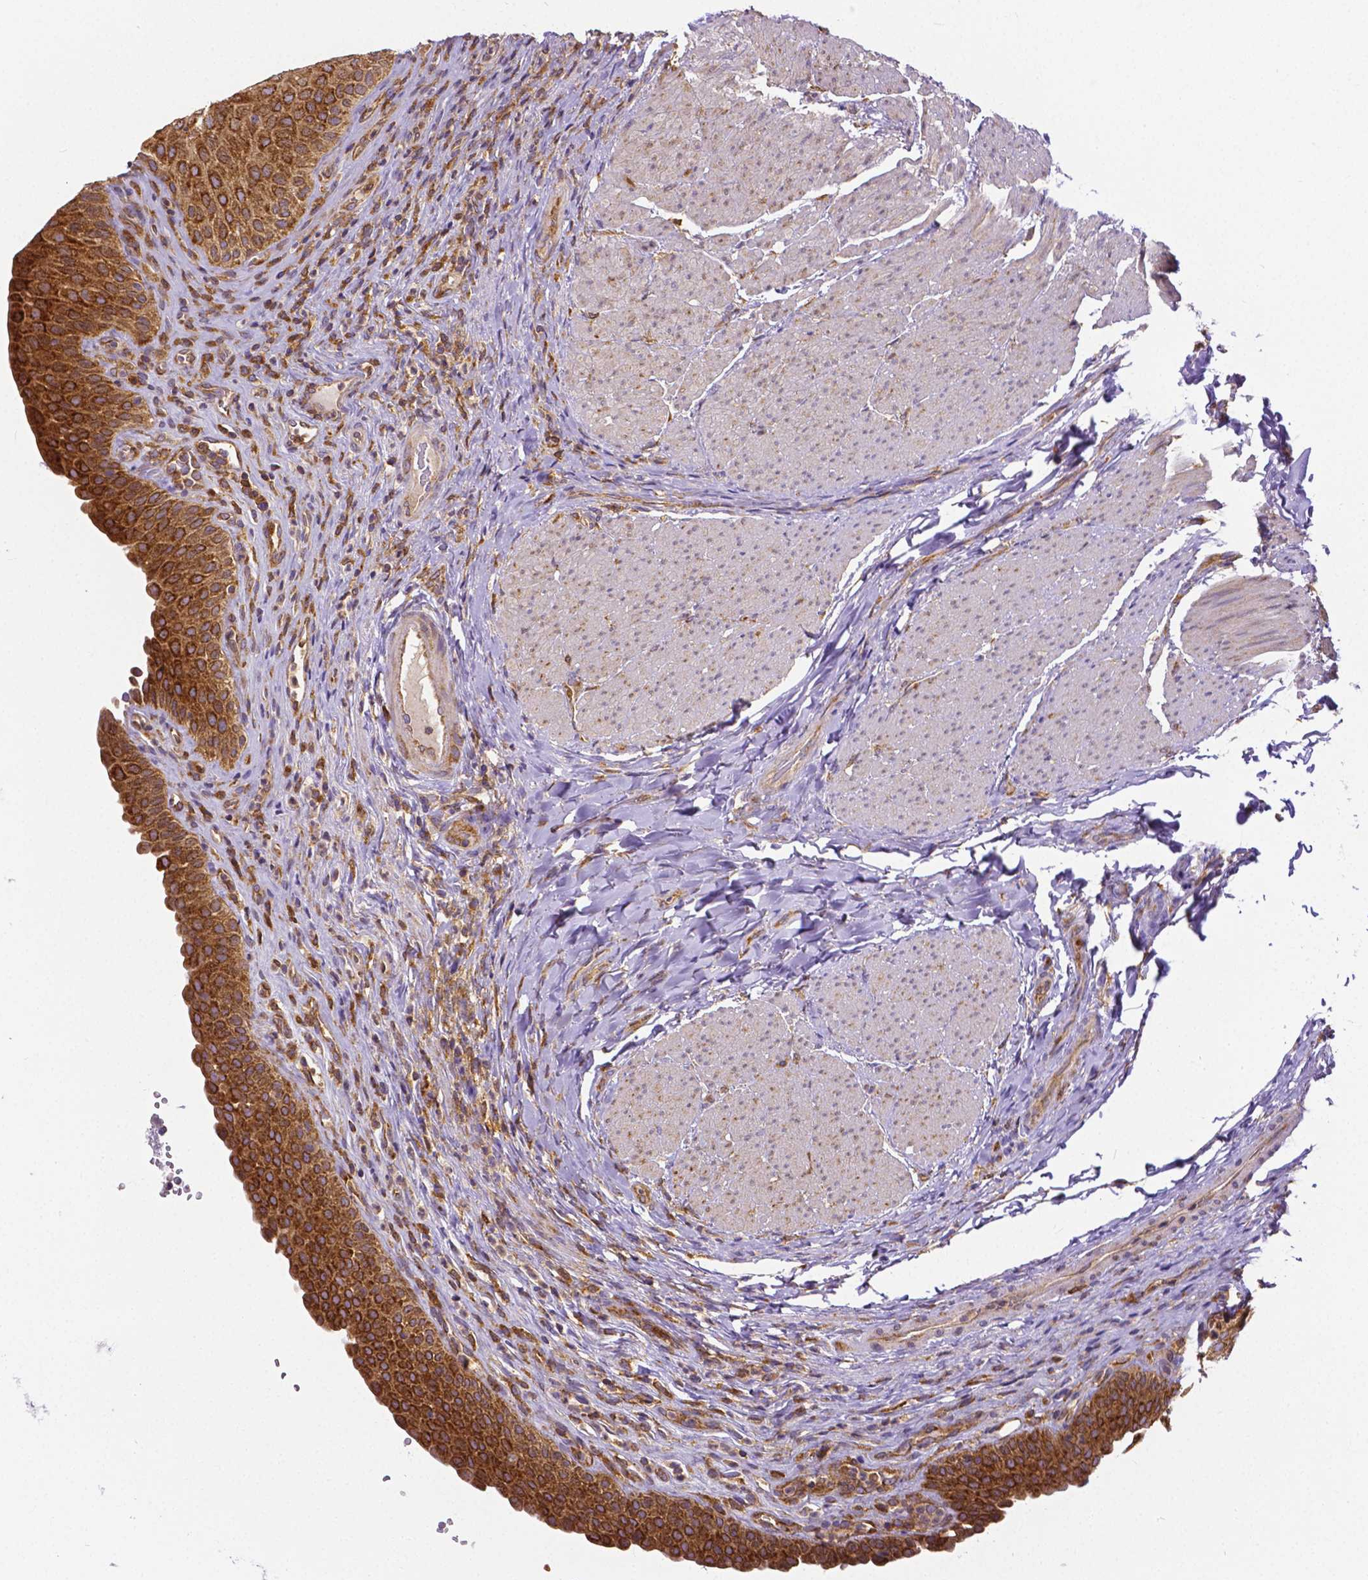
{"staining": {"intensity": "strong", "quantity": ">75%", "location": "cytoplasmic/membranous"}, "tissue": "urinary bladder", "cell_type": "Urothelial cells", "image_type": "normal", "snomed": [{"axis": "morphology", "description": "Normal tissue, NOS"}, {"axis": "topography", "description": "Urinary bladder"}, {"axis": "topography", "description": "Peripheral nerve tissue"}], "caption": "This is an image of IHC staining of benign urinary bladder, which shows strong expression in the cytoplasmic/membranous of urothelial cells.", "gene": "DICER1", "patient": {"sex": "male", "age": 66}}